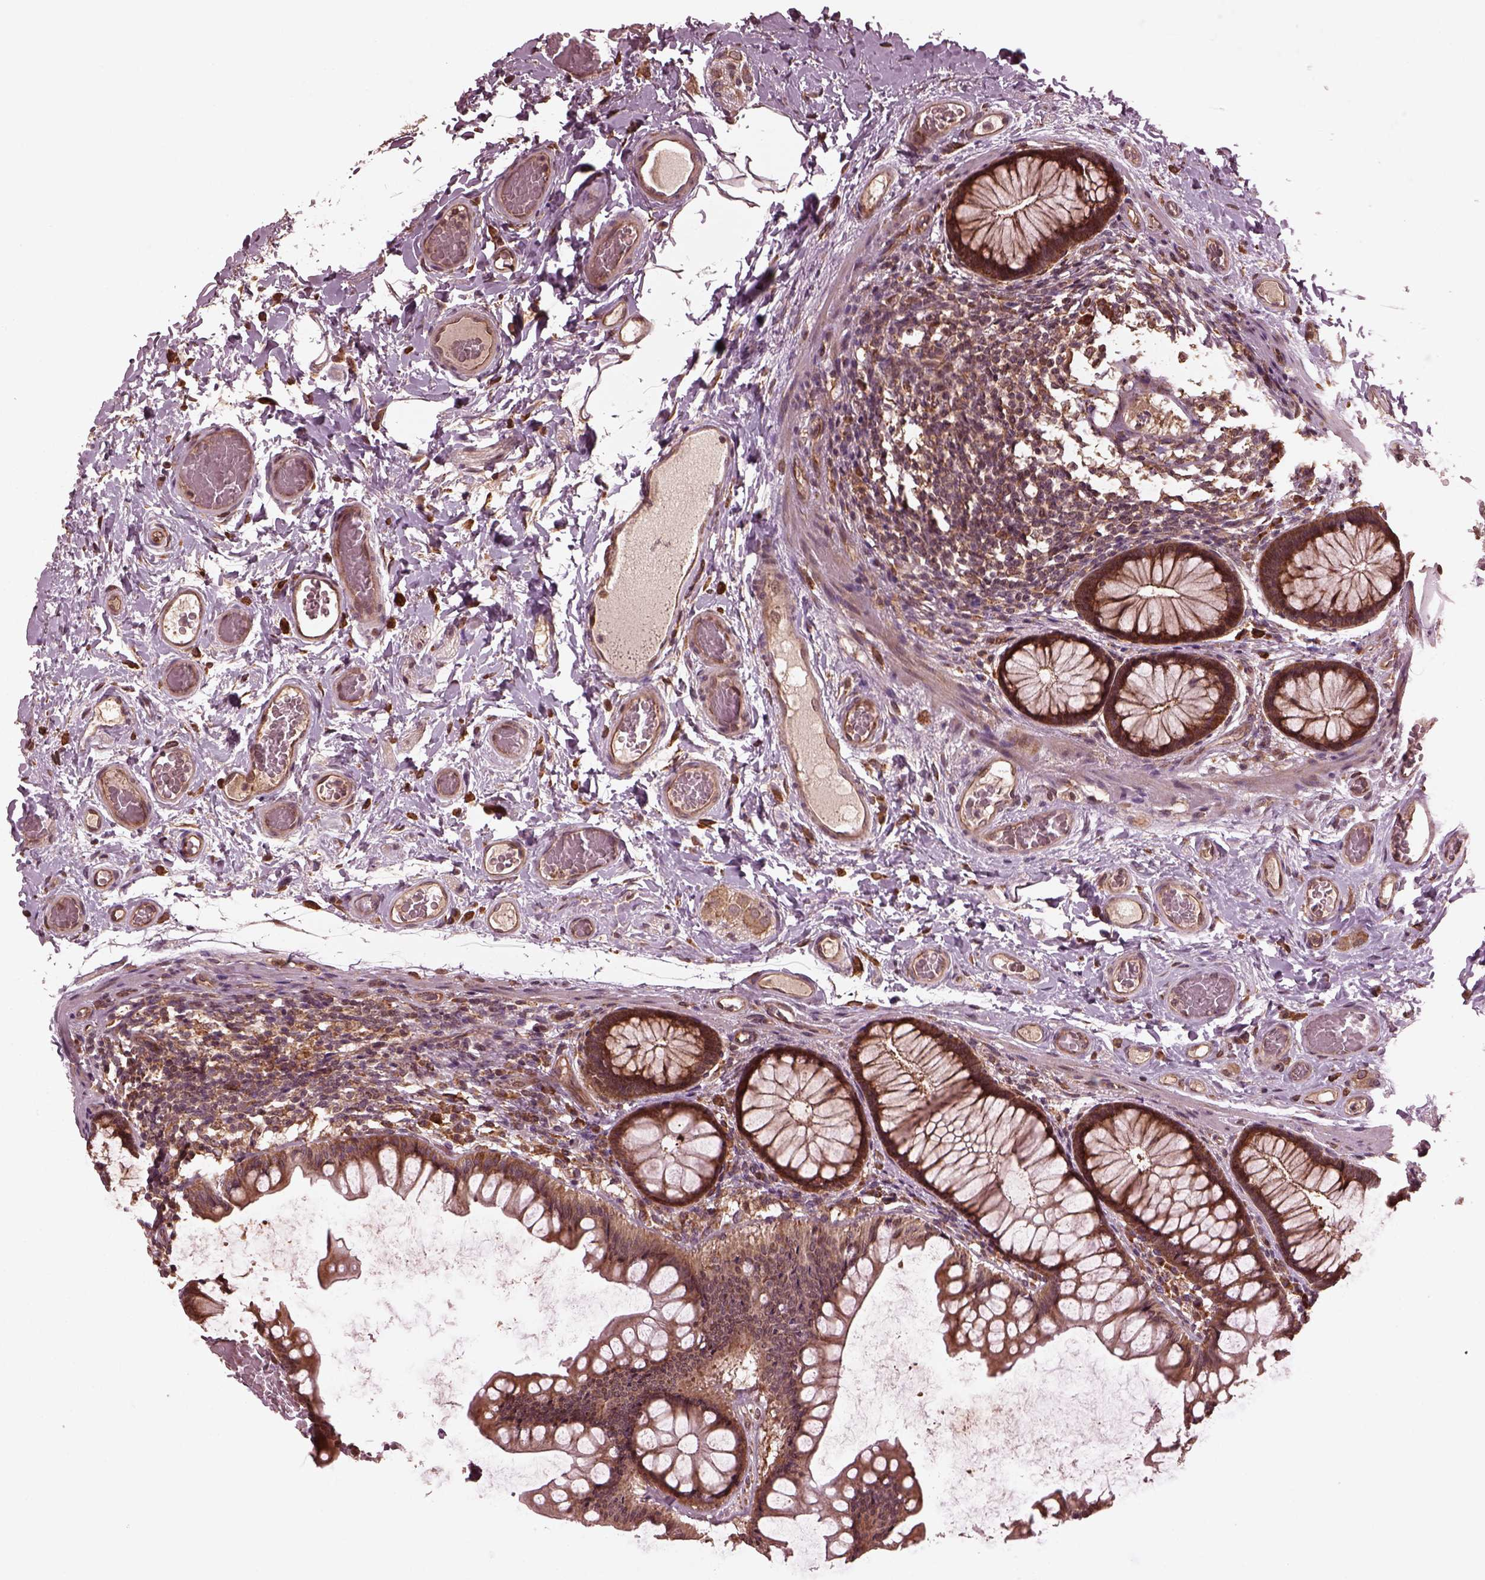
{"staining": {"intensity": "moderate", "quantity": ">75%", "location": "cytoplasmic/membranous"}, "tissue": "colon", "cell_type": "Endothelial cells", "image_type": "normal", "snomed": [{"axis": "morphology", "description": "Normal tissue, NOS"}, {"axis": "topography", "description": "Colon"}], "caption": "Immunohistochemistry (IHC) image of benign colon: human colon stained using immunohistochemistry exhibits medium levels of moderate protein expression localized specifically in the cytoplasmic/membranous of endothelial cells, appearing as a cytoplasmic/membranous brown color.", "gene": "ZNF292", "patient": {"sex": "female", "age": 65}}